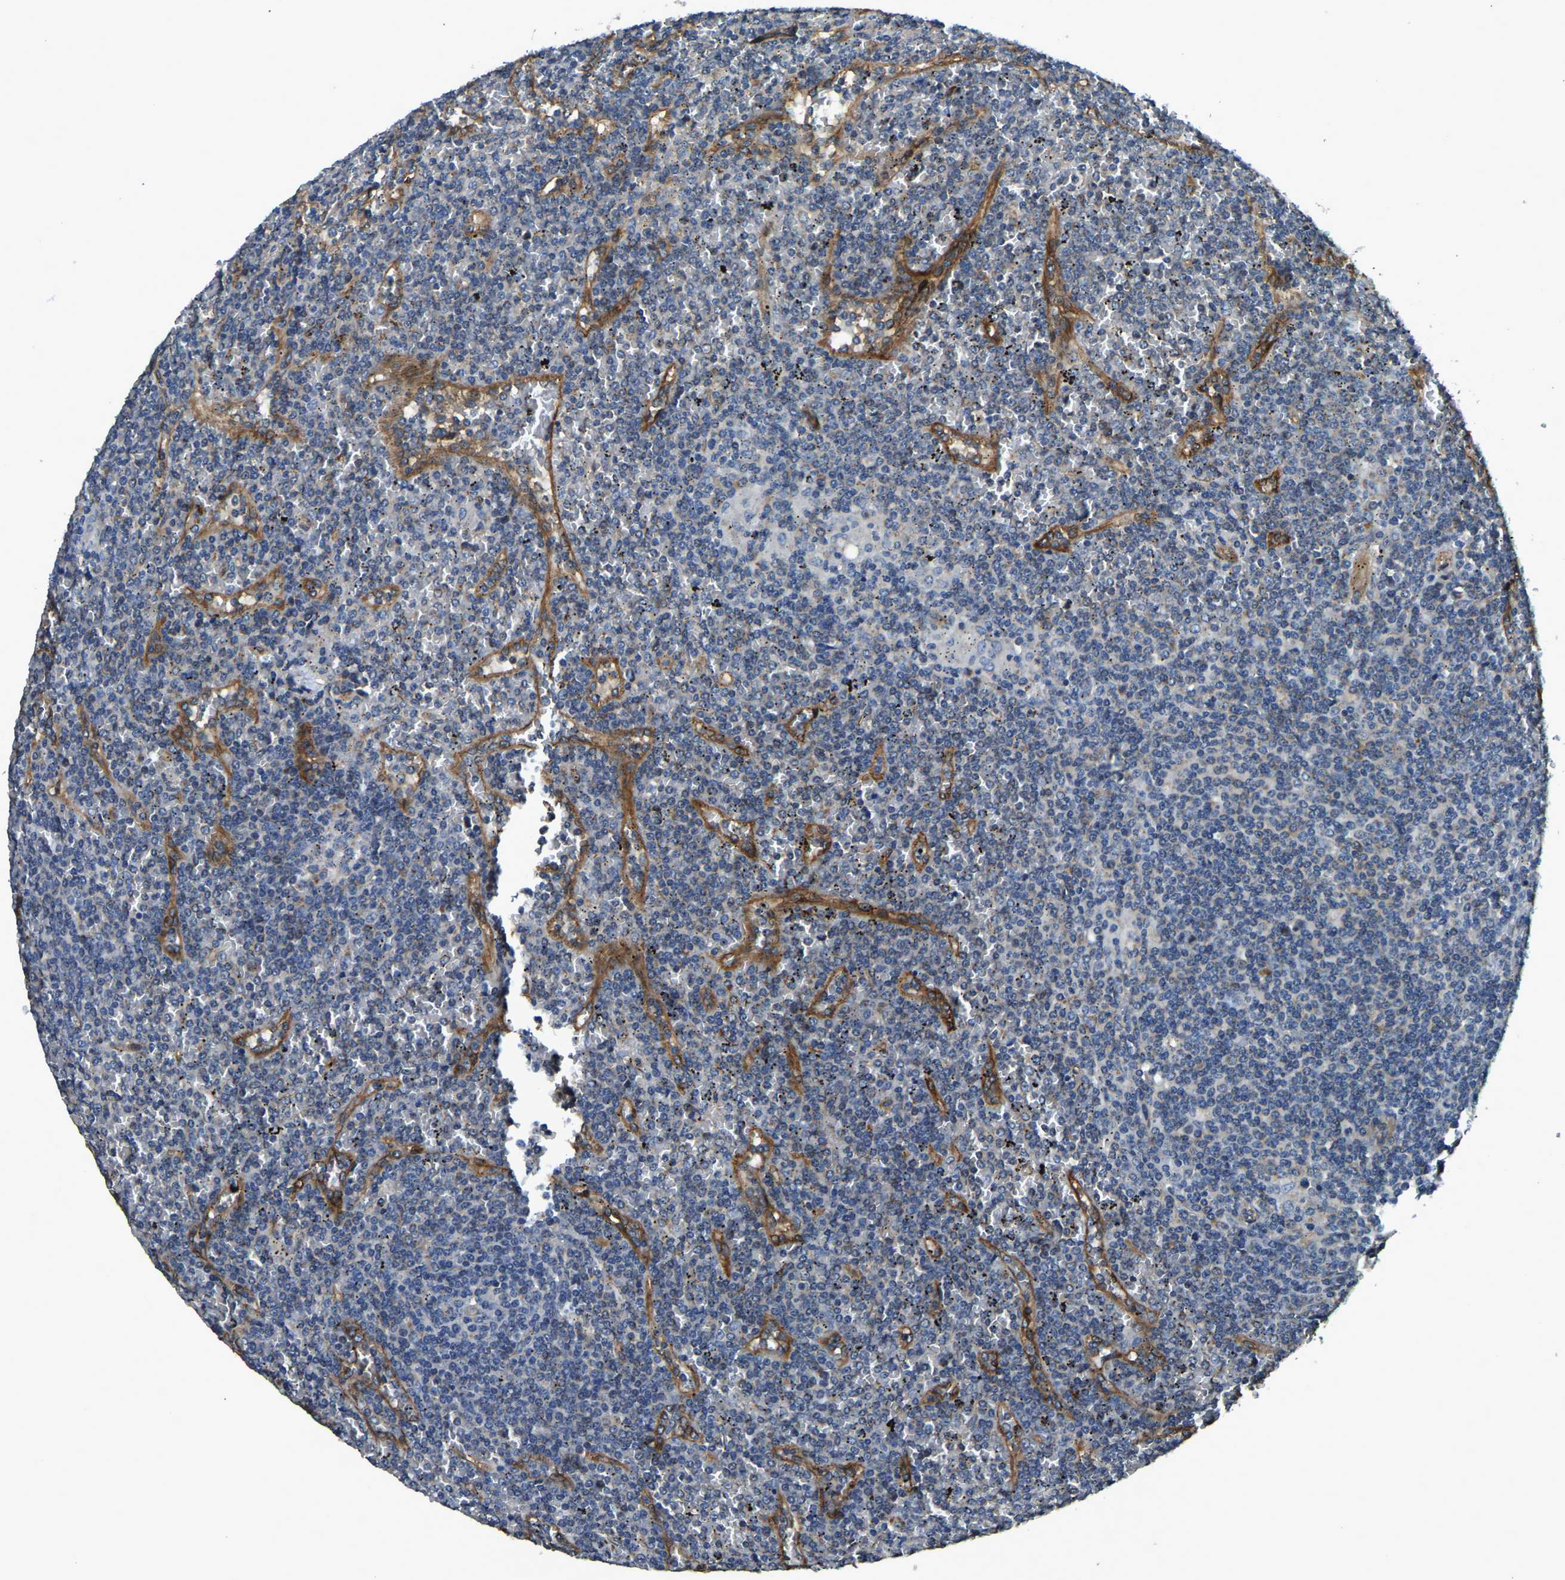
{"staining": {"intensity": "negative", "quantity": "none", "location": "none"}, "tissue": "lymphoma", "cell_type": "Tumor cells", "image_type": "cancer", "snomed": [{"axis": "morphology", "description": "Malignant lymphoma, non-Hodgkin's type, Low grade"}, {"axis": "topography", "description": "Spleen"}], "caption": "Histopathology image shows no protein expression in tumor cells of lymphoma tissue.", "gene": "RNF39", "patient": {"sex": "female", "age": 19}}